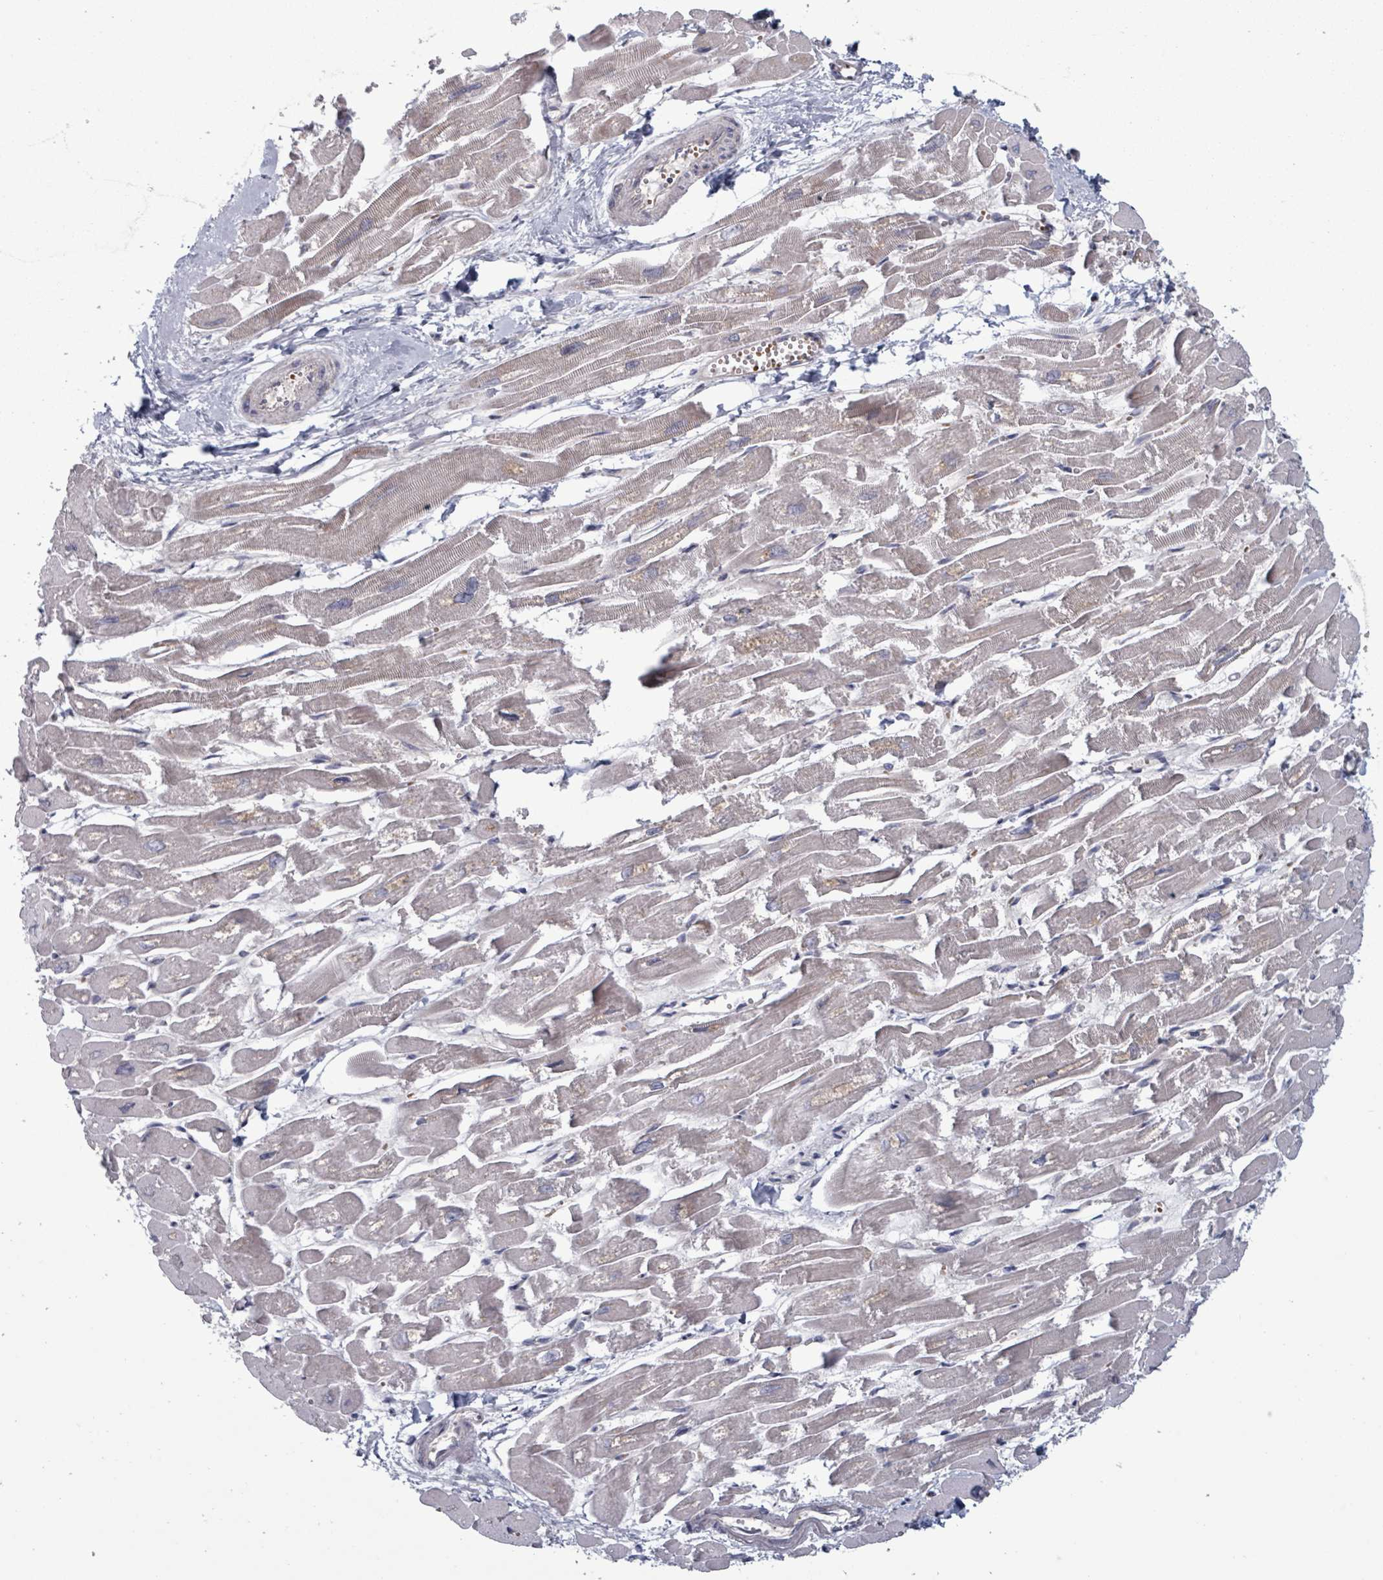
{"staining": {"intensity": "weak", "quantity": "<25%", "location": "cytoplasmic/membranous"}, "tissue": "heart muscle", "cell_type": "Cardiomyocytes", "image_type": "normal", "snomed": [{"axis": "morphology", "description": "Normal tissue, NOS"}, {"axis": "topography", "description": "Heart"}], "caption": "A micrograph of heart muscle stained for a protein displays no brown staining in cardiomyocytes.", "gene": "FKBP1A", "patient": {"sex": "male", "age": 54}}